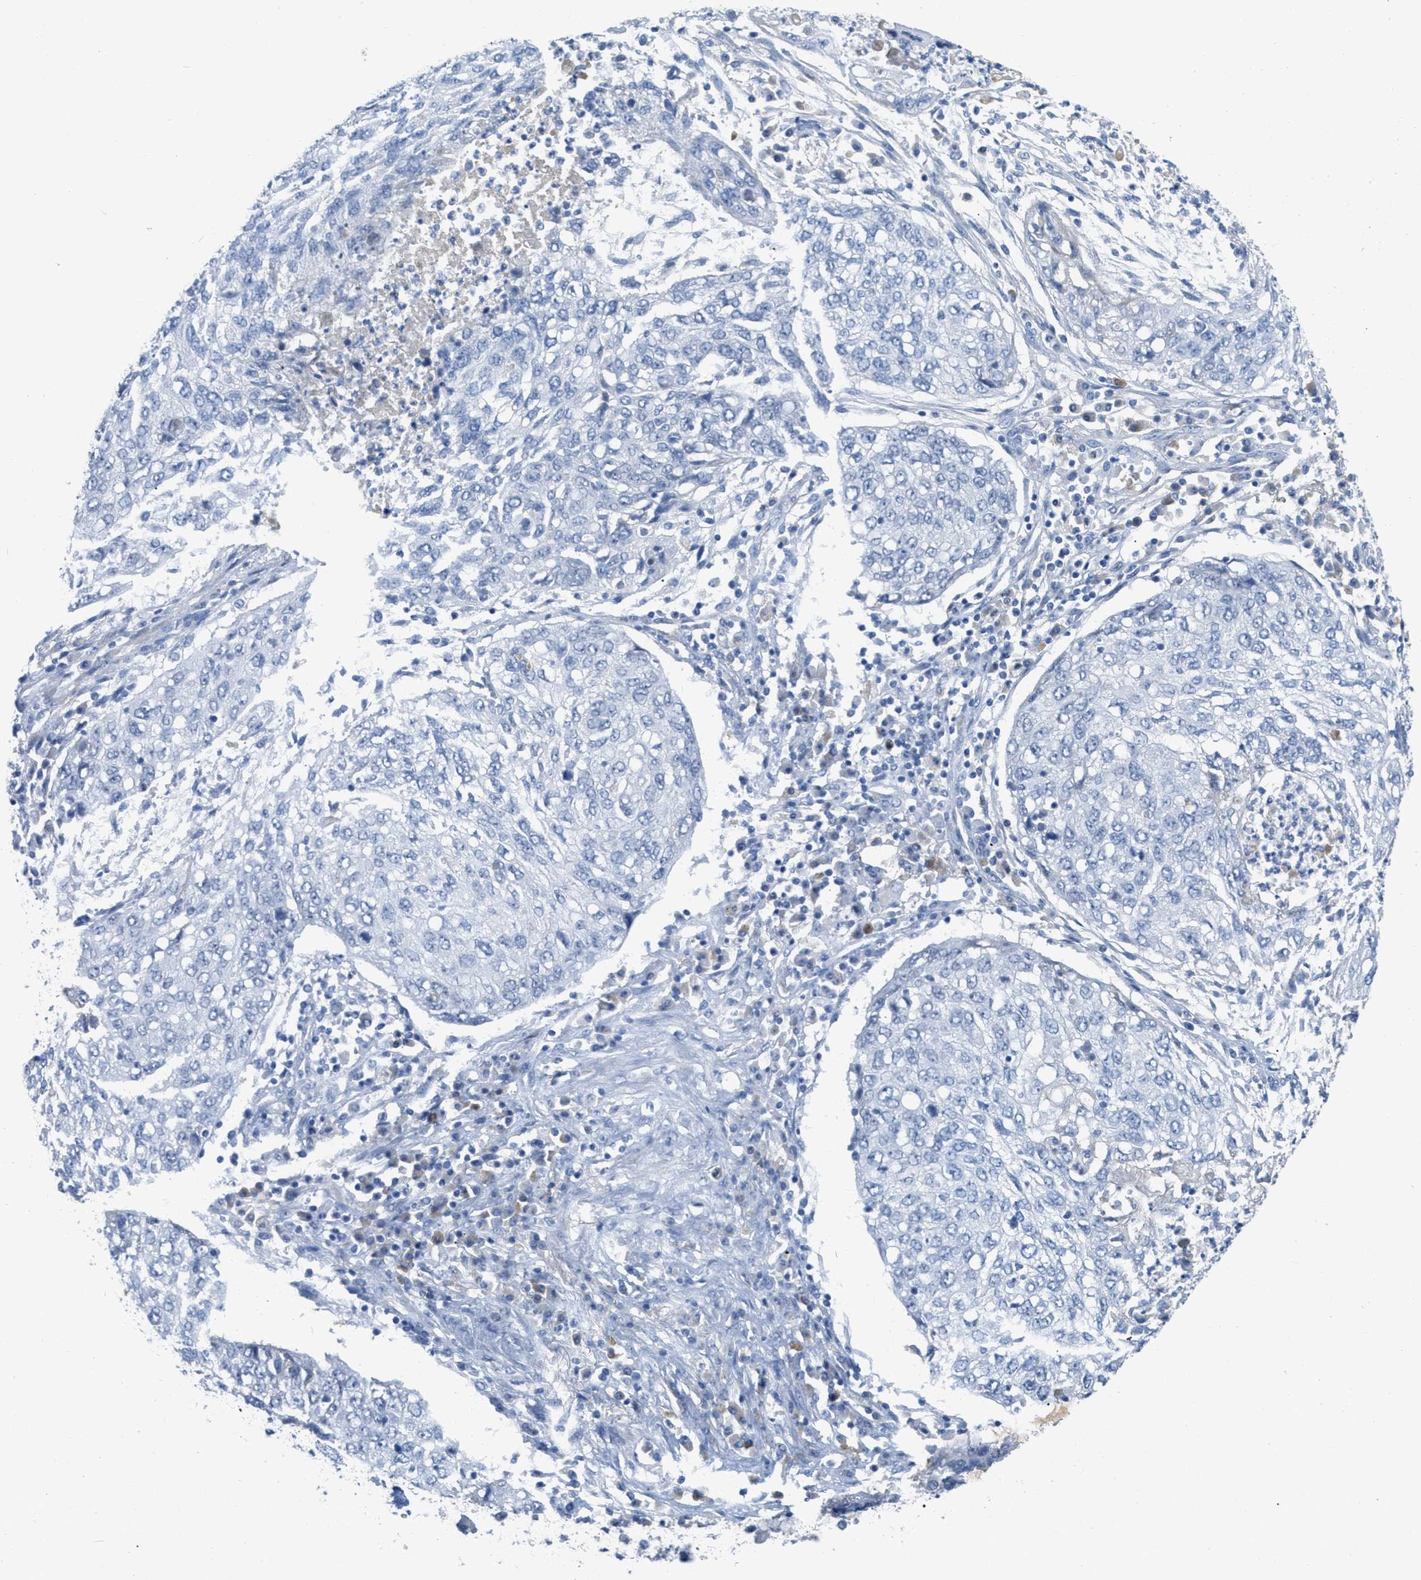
{"staining": {"intensity": "negative", "quantity": "none", "location": "none"}, "tissue": "lung cancer", "cell_type": "Tumor cells", "image_type": "cancer", "snomed": [{"axis": "morphology", "description": "Squamous cell carcinoma, NOS"}, {"axis": "topography", "description": "Lung"}], "caption": "Tumor cells show no significant protein positivity in lung squamous cell carcinoma.", "gene": "HSF2", "patient": {"sex": "female", "age": 63}}